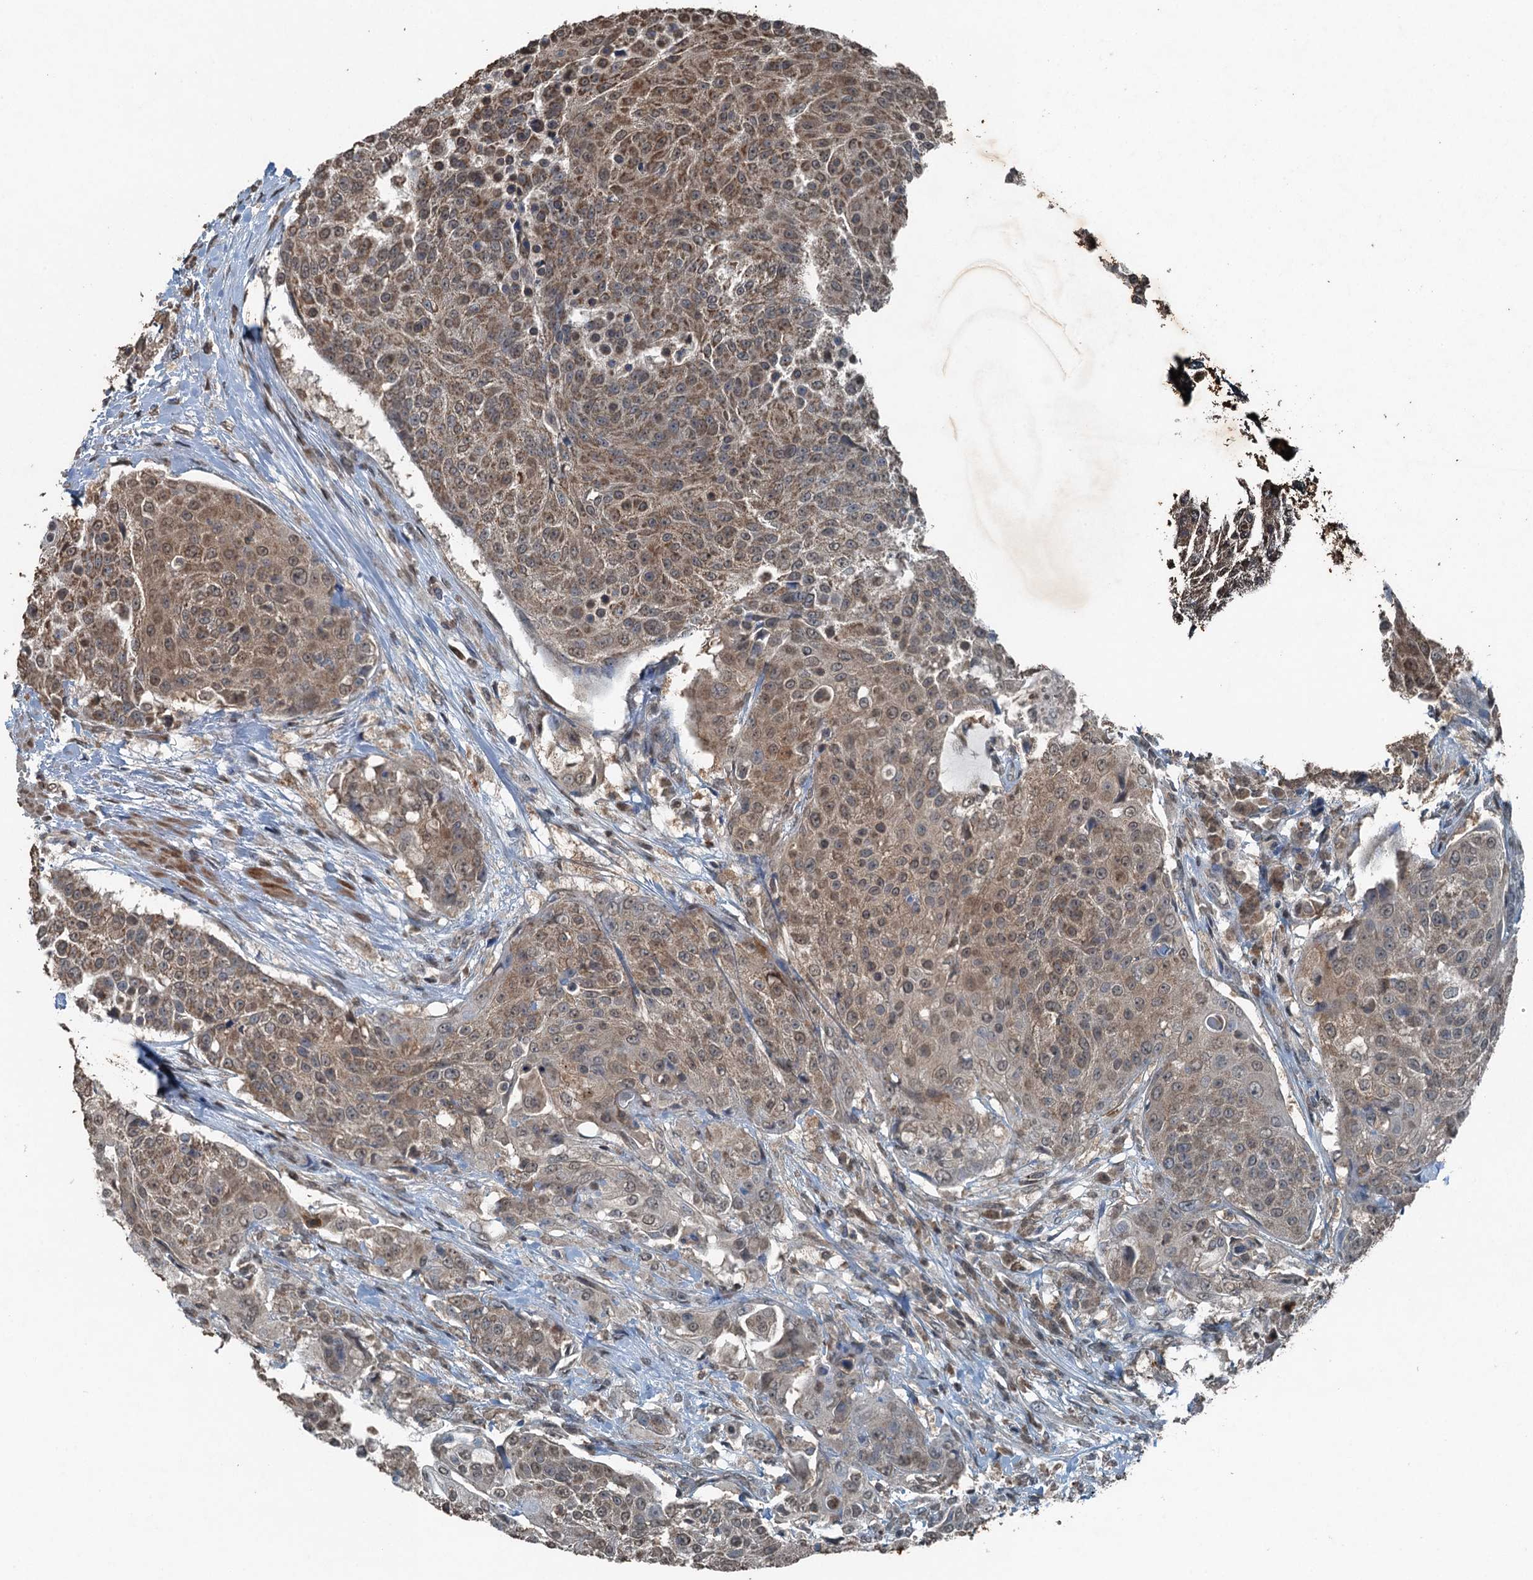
{"staining": {"intensity": "weak", "quantity": ">75%", "location": "cytoplasmic/membranous"}, "tissue": "urothelial cancer", "cell_type": "Tumor cells", "image_type": "cancer", "snomed": [{"axis": "morphology", "description": "Urothelial carcinoma, High grade"}, {"axis": "topography", "description": "Urinary bladder"}], "caption": "Immunohistochemistry of urothelial cancer reveals low levels of weak cytoplasmic/membranous staining in approximately >75% of tumor cells.", "gene": "TCTN1", "patient": {"sex": "female", "age": 63}}